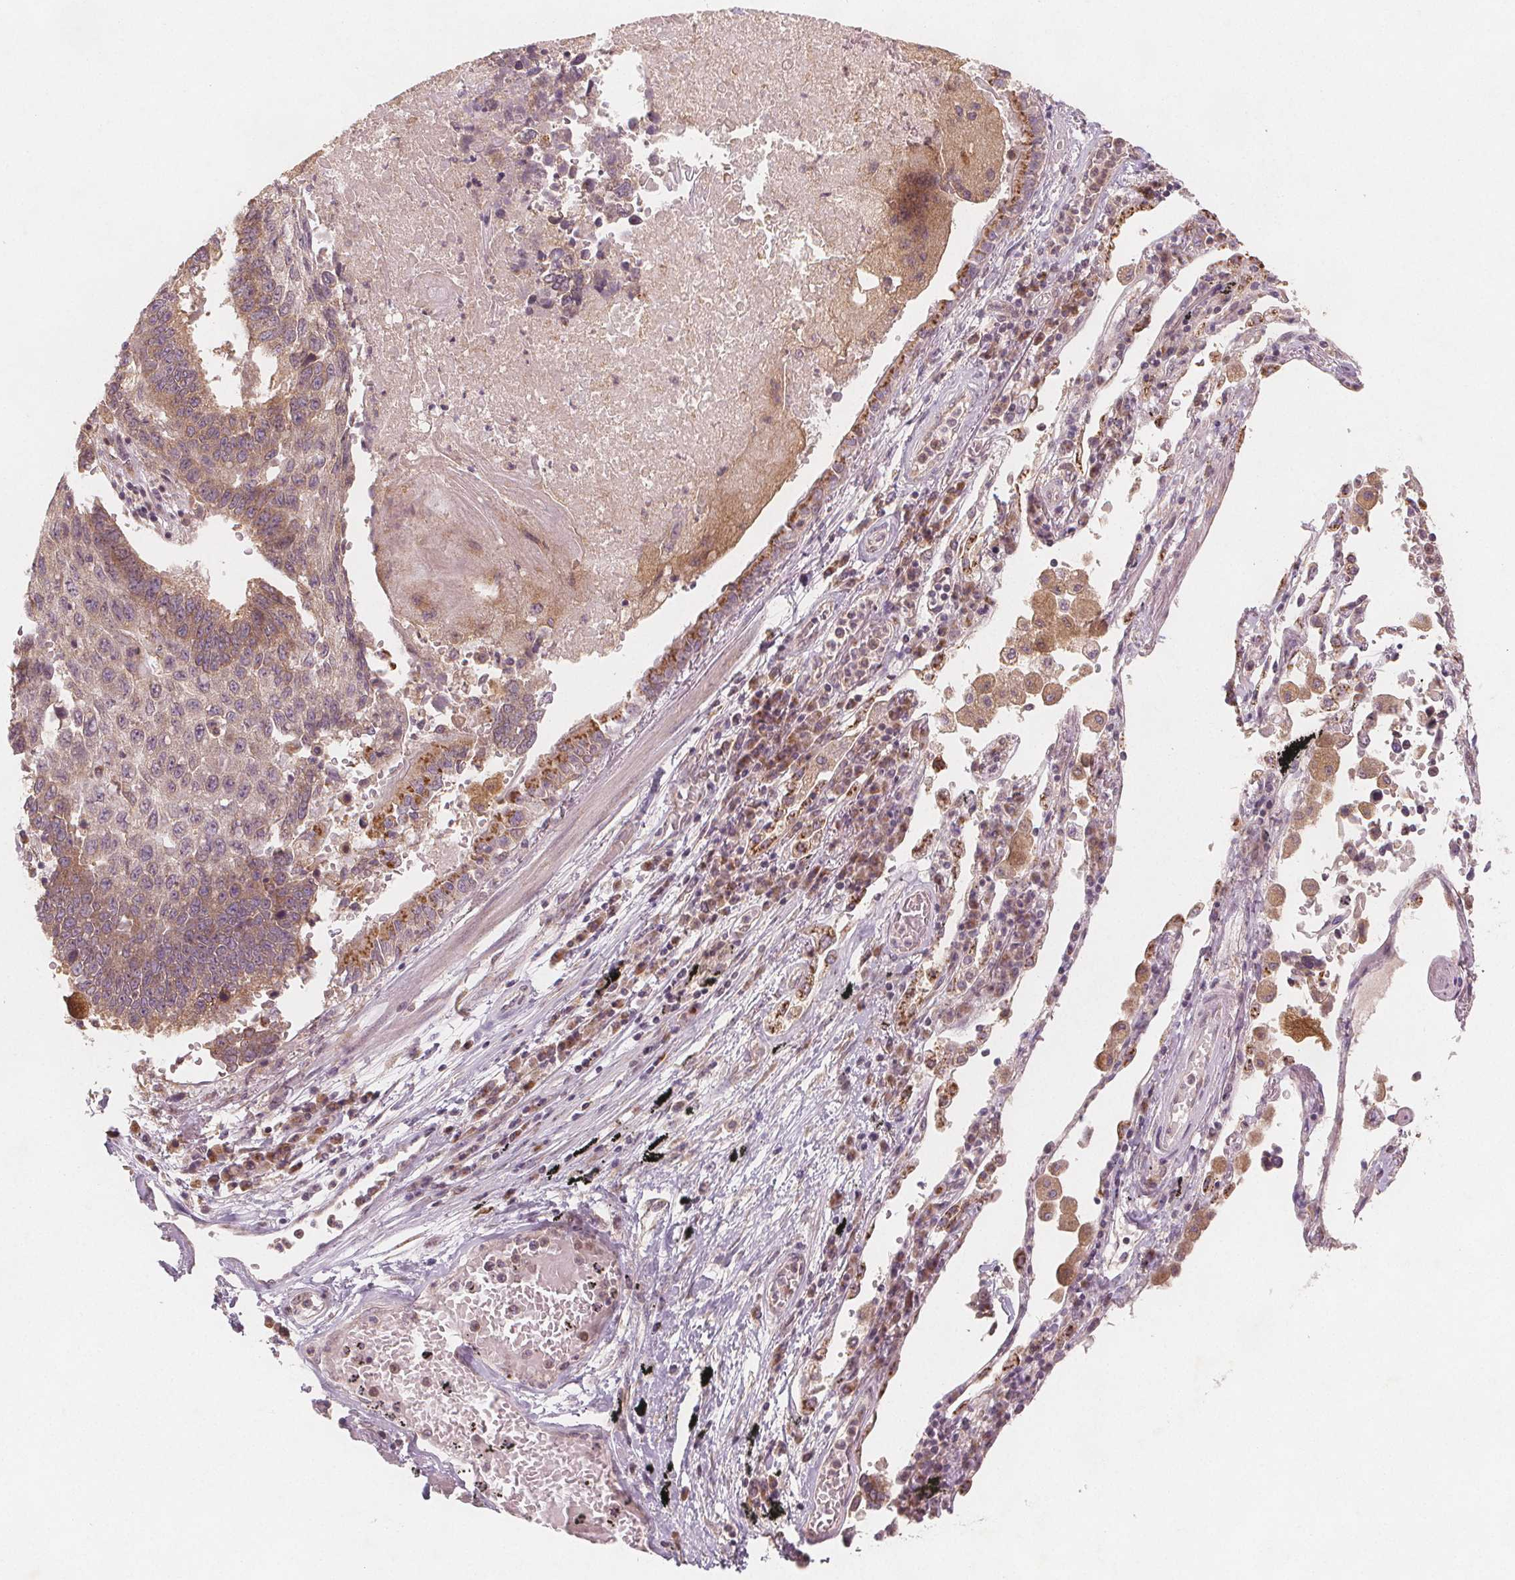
{"staining": {"intensity": "weak", "quantity": "<25%", "location": "cytoplasmic/membranous"}, "tissue": "lung cancer", "cell_type": "Tumor cells", "image_type": "cancer", "snomed": [{"axis": "morphology", "description": "Squamous cell carcinoma, NOS"}, {"axis": "topography", "description": "Lung"}], "caption": "High magnification brightfield microscopy of lung squamous cell carcinoma stained with DAB (3,3'-diaminobenzidine) (brown) and counterstained with hematoxylin (blue): tumor cells show no significant expression.", "gene": "NCSTN", "patient": {"sex": "male", "age": 73}}